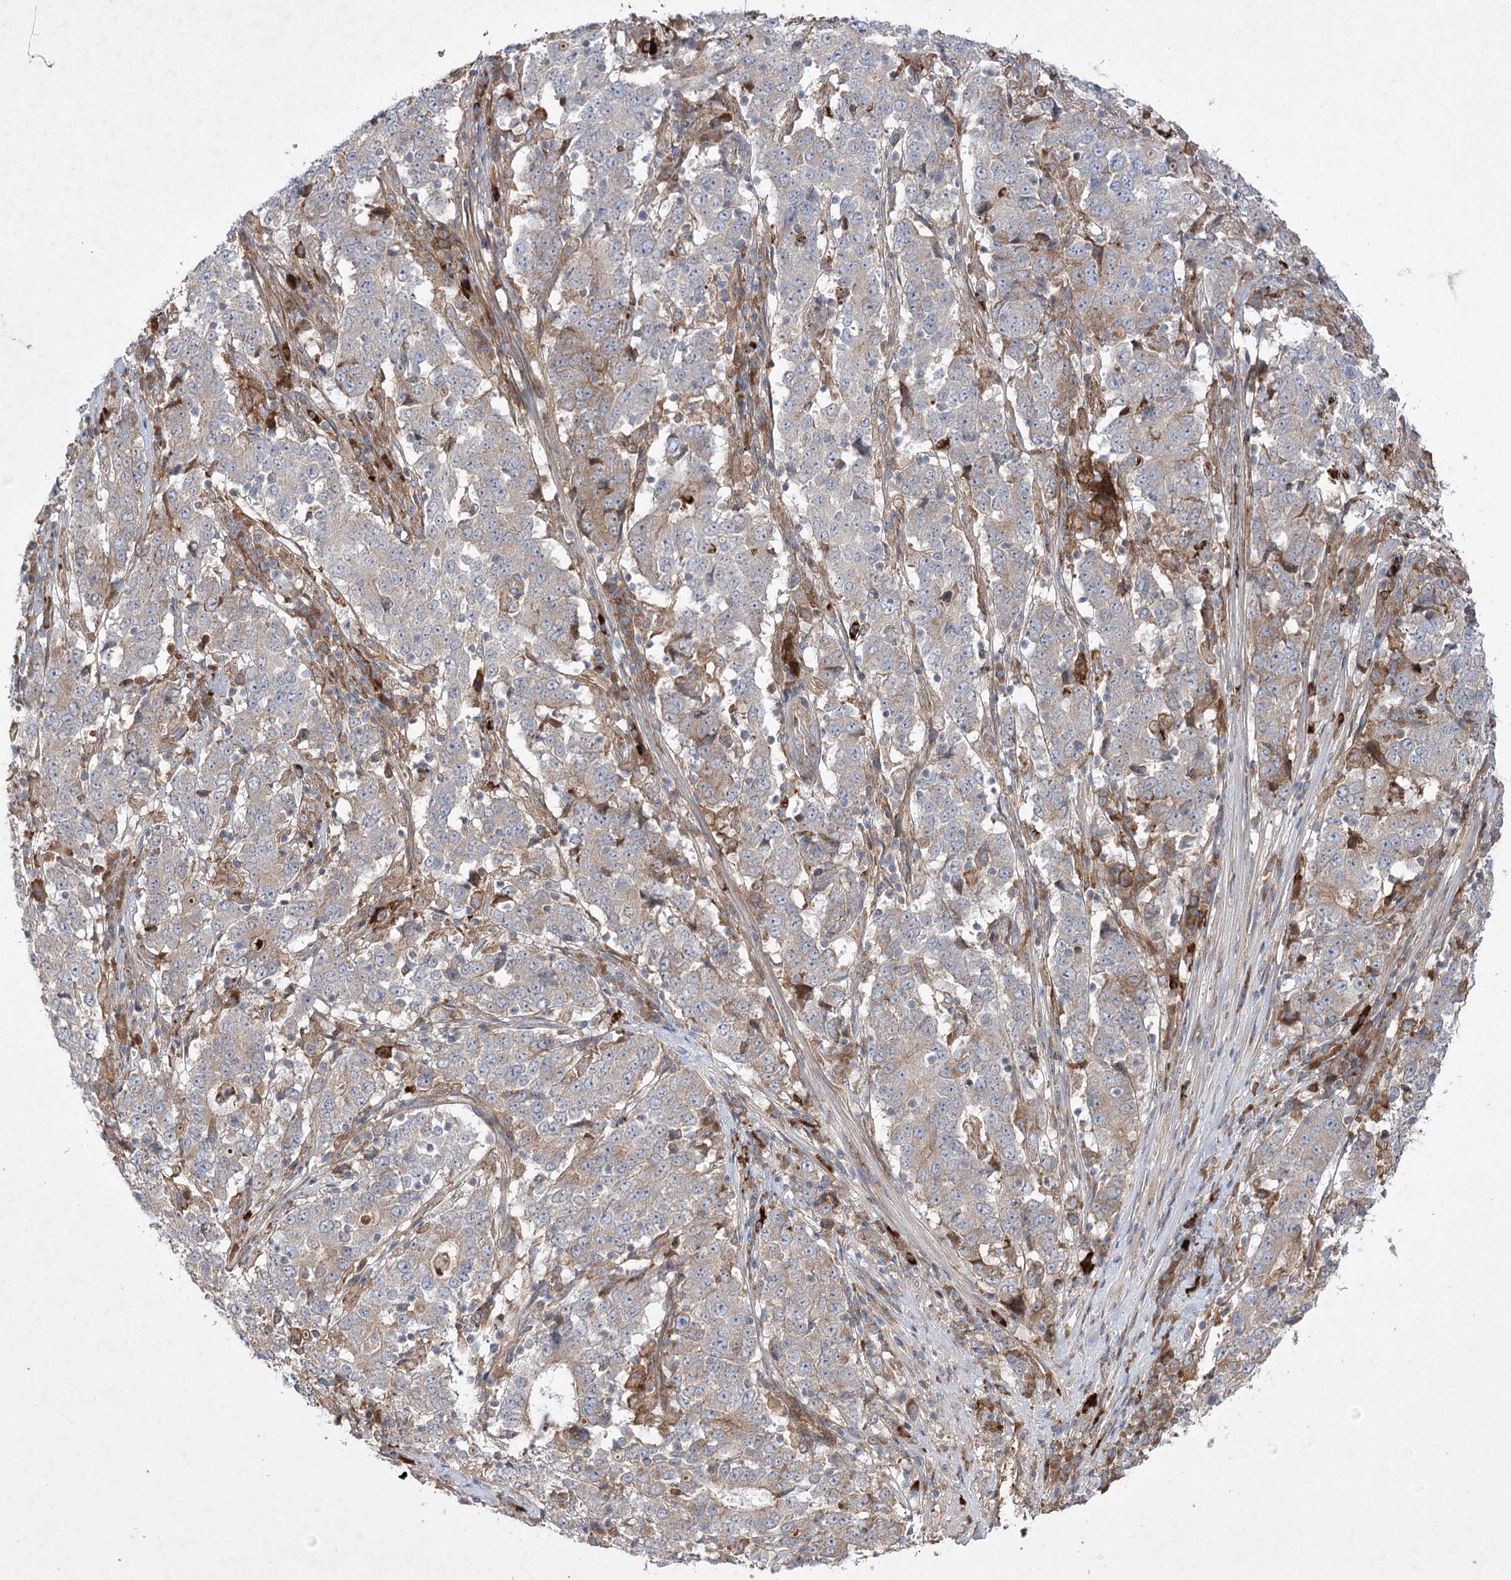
{"staining": {"intensity": "weak", "quantity": "25%-75%", "location": "cytoplasmic/membranous"}, "tissue": "stomach cancer", "cell_type": "Tumor cells", "image_type": "cancer", "snomed": [{"axis": "morphology", "description": "Adenocarcinoma, NOS"}, {"axis": "topography", "description": "Stomach"}], "caption": "Stomach adenocarcinoma was stained to show a protein in brown. There is low levels of weak cytoplasmic/membranous staining in approximately 25%-75% of tumor cells. (IHC, brightfield microscopy, high magnification).", "gene": "PLEKHA5", "patient": {"sex": "male", "age": 59}}